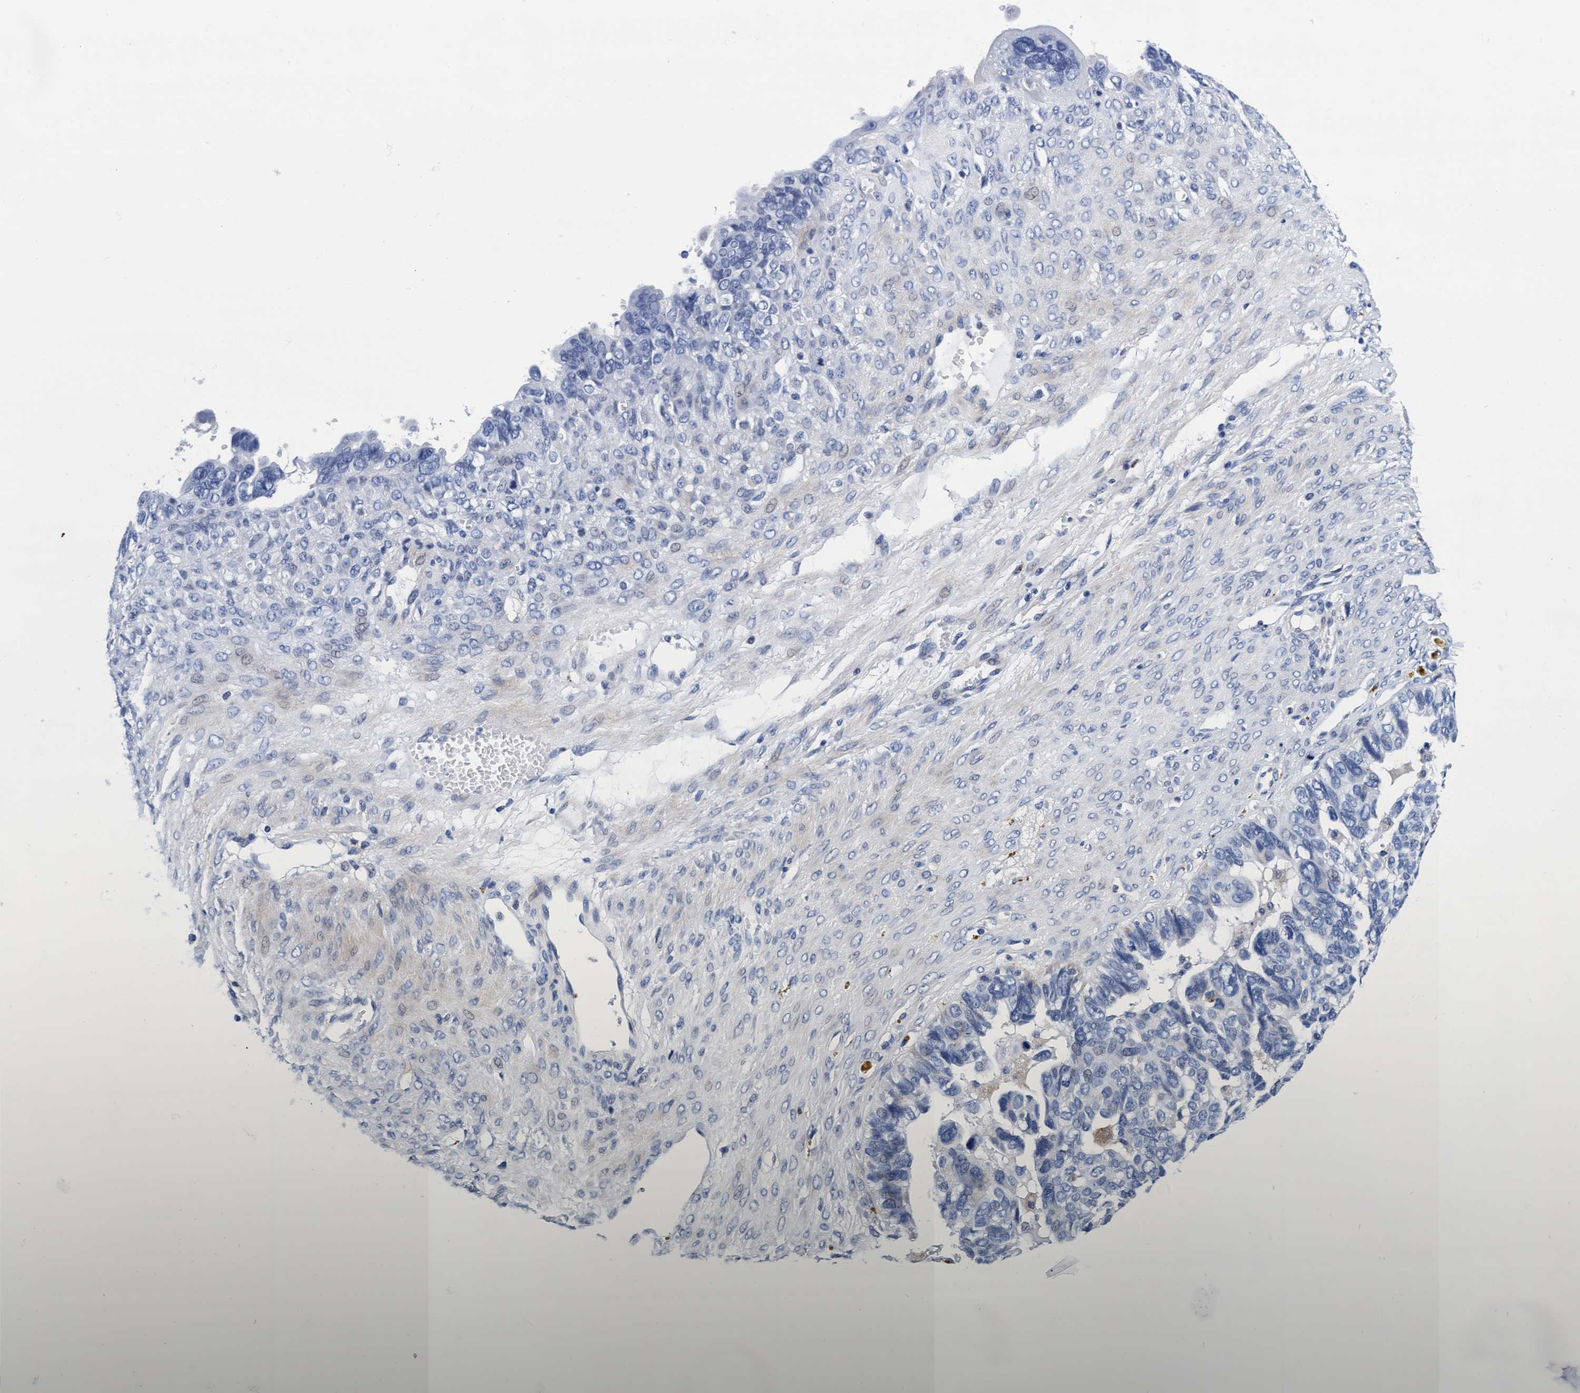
{"staining": {"intensity": "negative", "quantity": "none", "location": "none"}, "tissue": "ovarian cancer", "cell_type": "Tumor cells", "image_type": "cancer", "snomed": [{"axis": "morphology", "description": "Cystadenocarcinoma, serous, NOS"}, {"axis": "topography", "description": "Ovary"}], "caption": "Ovarian cancer stained for a protein using immunohistochemistry exhibits no positivity tumor cells.", "gene": "ARSG", "patient": {"sex": "female", "age": 79}}